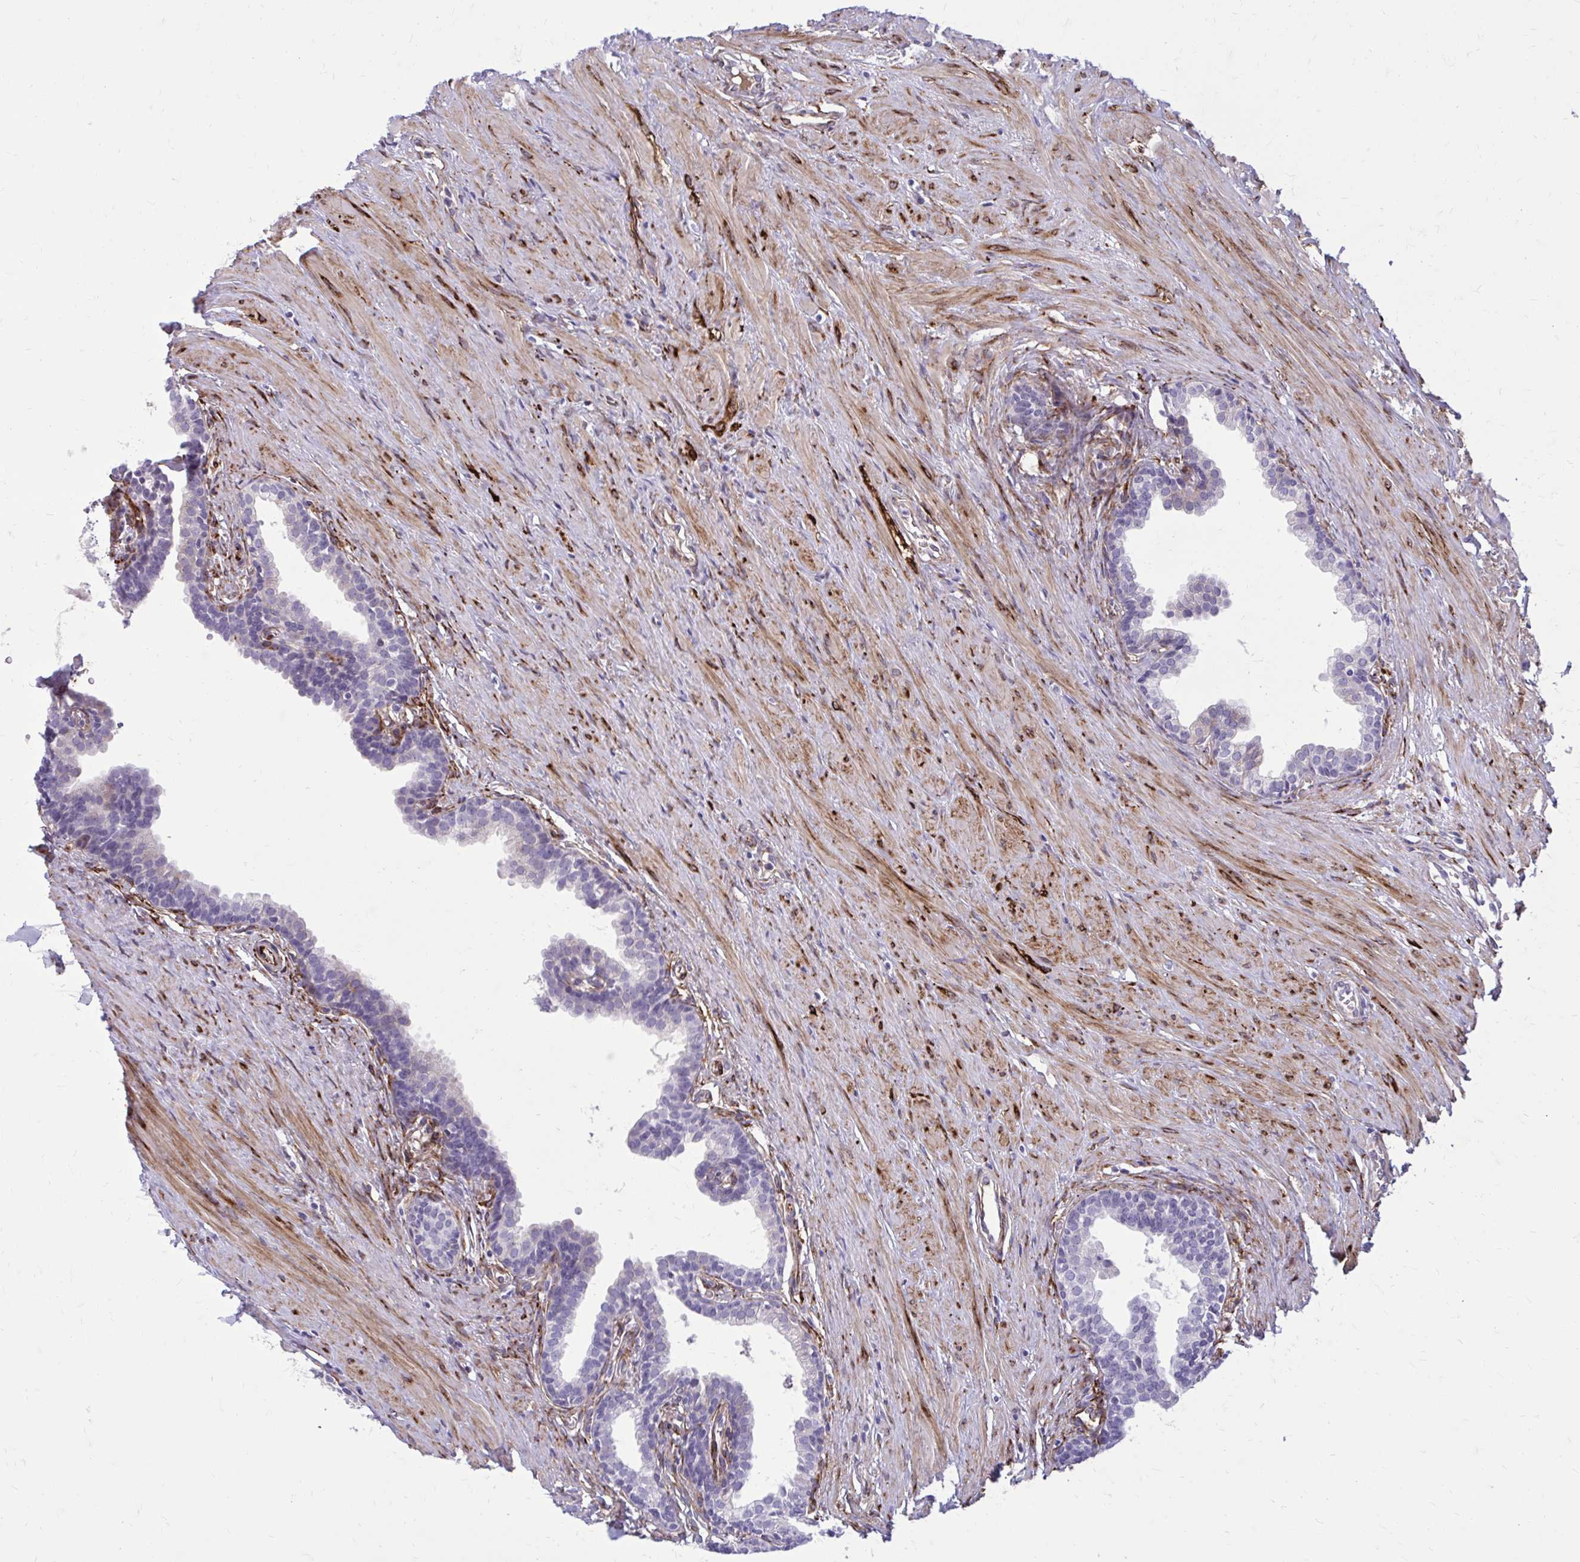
{"staining": {"intensity": "weak", "quantity": "25%-75%", "location": "cytoplasmic/membranous"}, "tissue": "prostate", "cell_type": "Glandular cells", "image_type": "normal", "snomed": [{"axis": "morphology", "description": "Normal tissue, NOS"}, {"axis": "topography", "description": "Prostate"}, {"axis": "topography", "description": "Peripheral nerve tissue"}], "caption": "Glandular cells reveal low levels of weak cytoplasmic/membranous expression in approximately 25%-75% of cells in unremarkable human prostate.", "gene": "BEND5", "patient": {"sex": "male", "age": 55}}